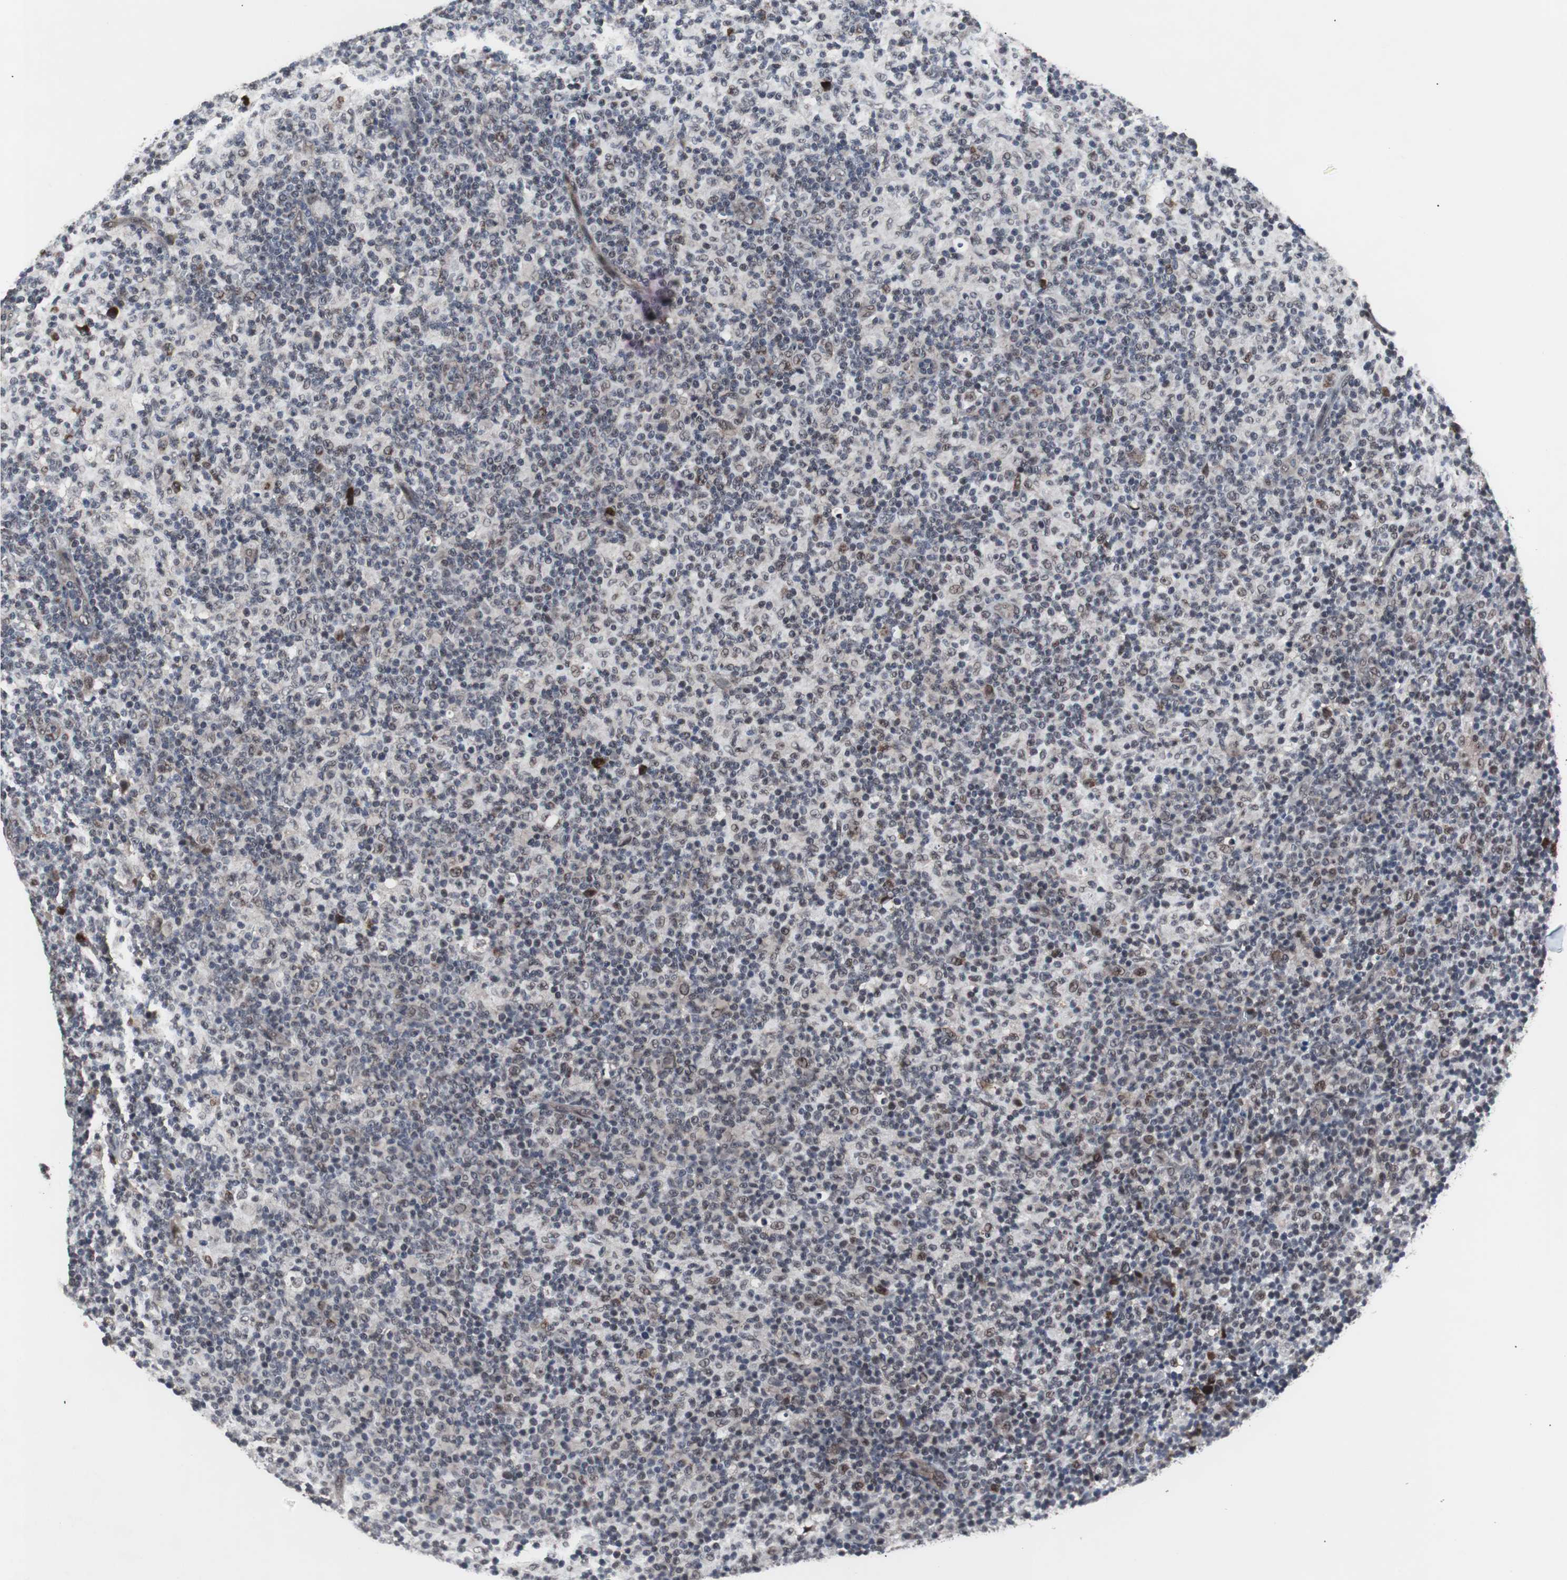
{"staining": {"intensity": "moderate", "quantity": ">75%", "location": "nuclear"}, "tissue": "lymph node", "cell_type": "Germinal center cells", "image_type": "normal", "snomed": [{"axis": "morphology", "description": "Normal tissue, NOS"}, {"axis": "morphology", "description": "Inflammation, NOS"}, {"axis": "topography", "description": "Lymph node"}], "caption": "High-magnification brightfield microscopy of normal lymph node stained with DAB (brown) and counterstained with hematoxylin (blue). germinal center cells exhibit moderate nuclear expression is identified in approximately>75% of cells.", "gene": "GTF2F2", "patient": {"sex": "male", "age": 55}}